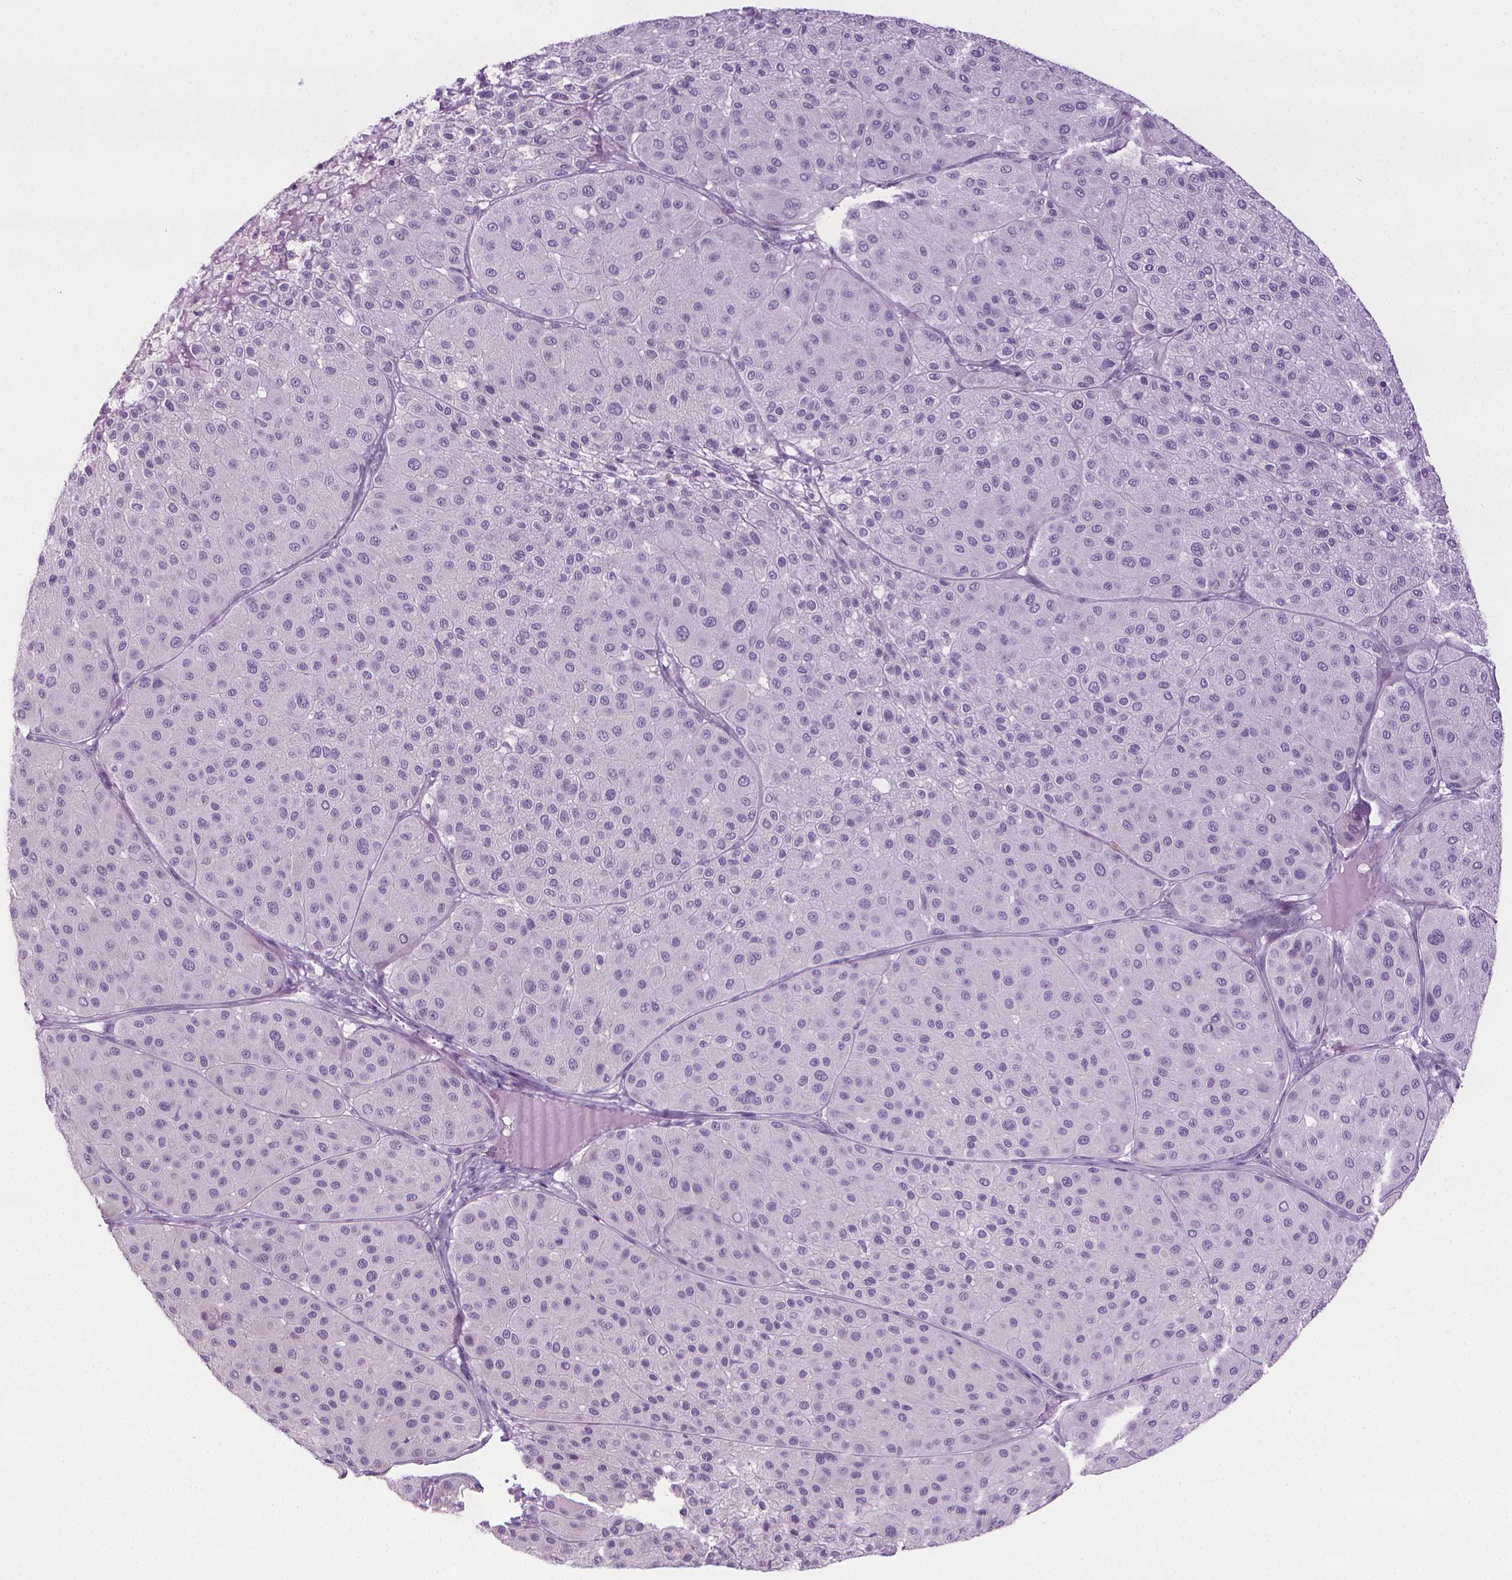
{"staining": {"intensity": "negative", "quantity": "none", "location": "none"}, "tissue": "melanoma", "cell_type": "Tumor cells", "image_type": "cancer", "snomed": [{"axis": "morphology", "description": "Malignant melanoma, Metastatic site"}, {"axis": "topography", "description": "Smooth muscle"}], "caption": "This is an immunohistochemistry (IHC) photomicrograph of human melanoma. There is no positivity in tumor cells.", "gene": "DNAI7", "patient": {"sex": "male", "age": 41}}